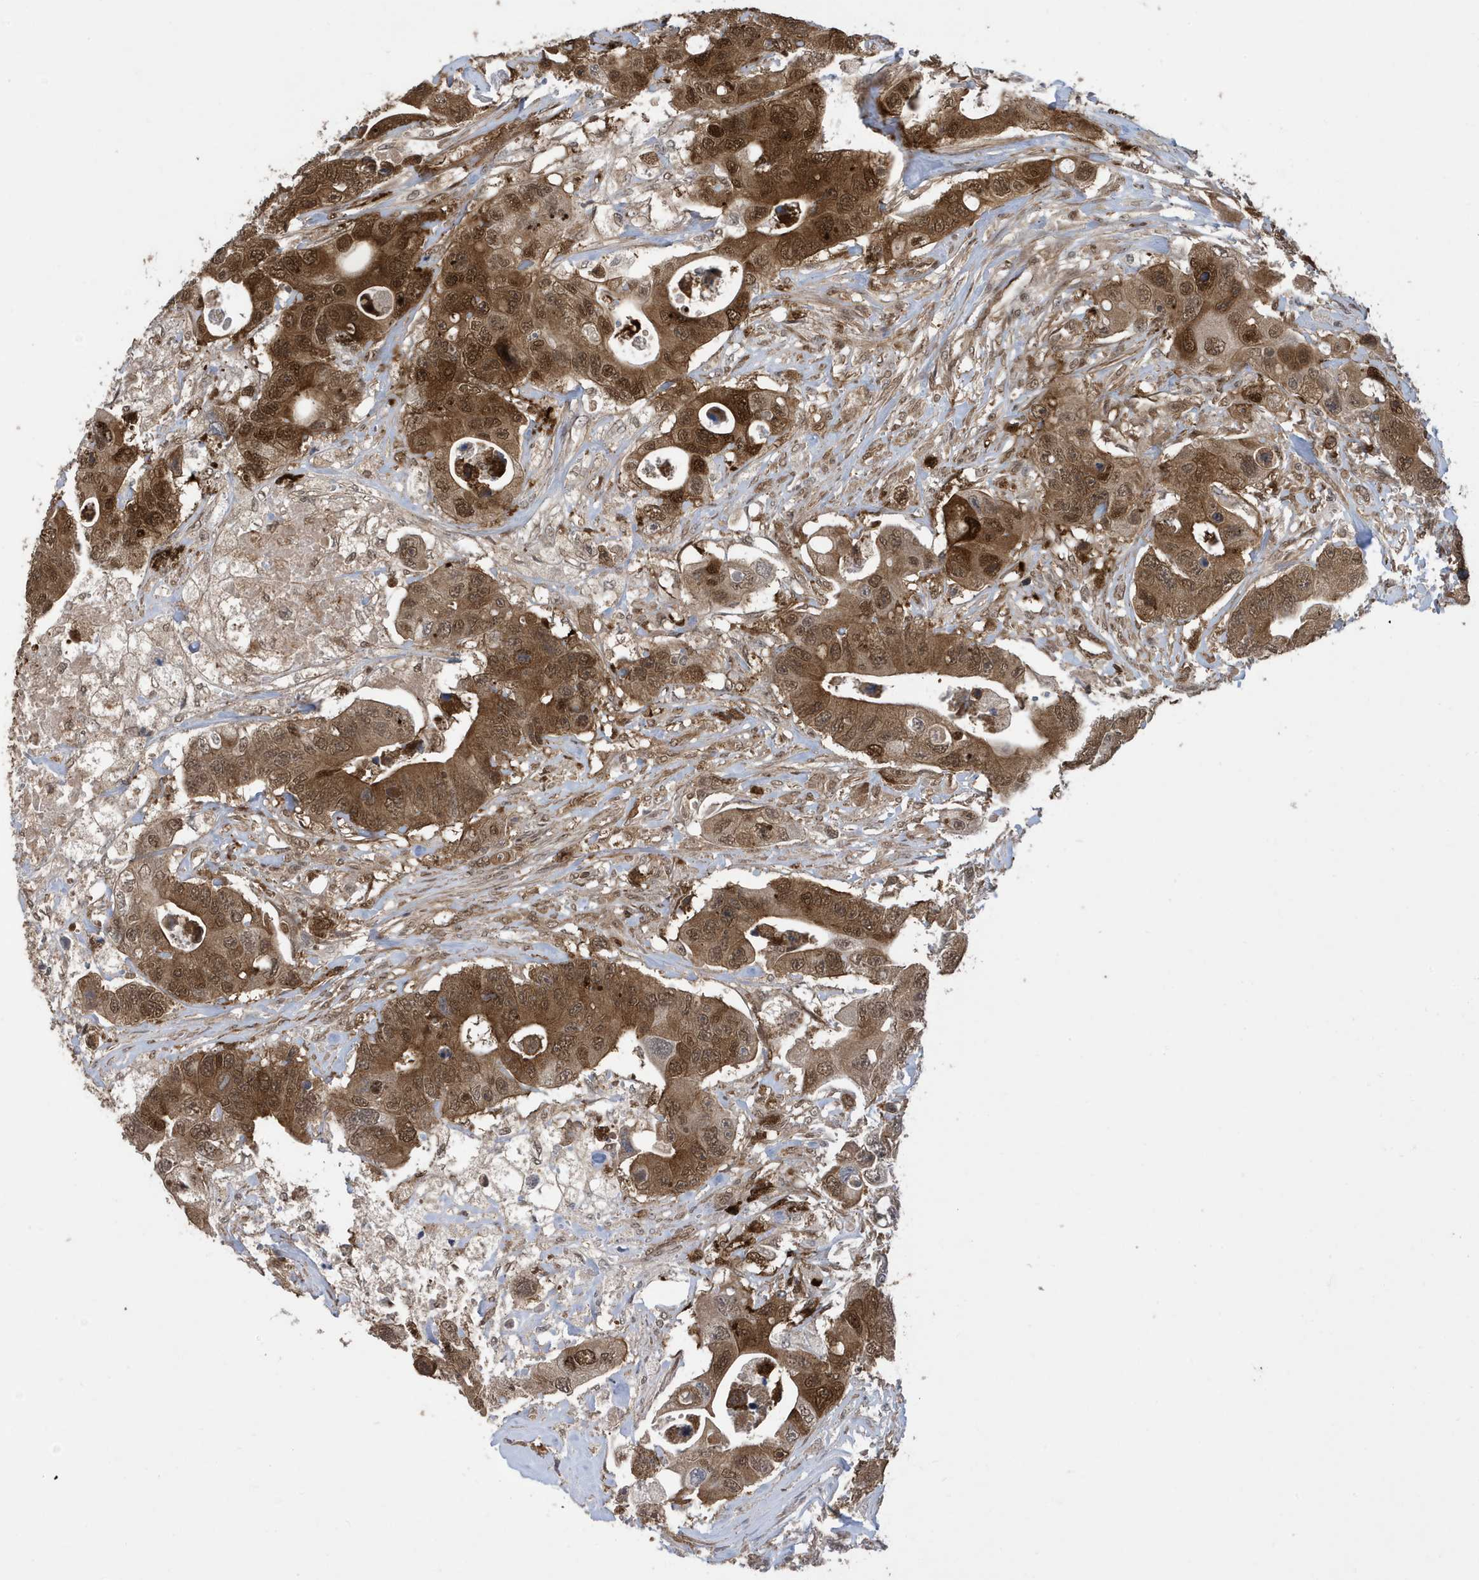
{"staining": {"intensity": "strong", "quantity": ">75%", "location": "cytoplasmic/membranous,nuclear"}, "tissue": "colorectal cancer", "cell_type": "Tumor cells", "image_type": "cancer", "snomed": [{"axis": "morphology", "description": "Adenocarcinoma, NOS"}, {"axis": "topography", "description": "Colon"}], "caption": "Protein analysis of colorectal cancer tissue reveals strong cytoplasmic/membranous and nuclear positivity in approximately >75% of tumor cells.", "gene": "UBQLN1", "patient": {"sex": "female", "age": 46}}